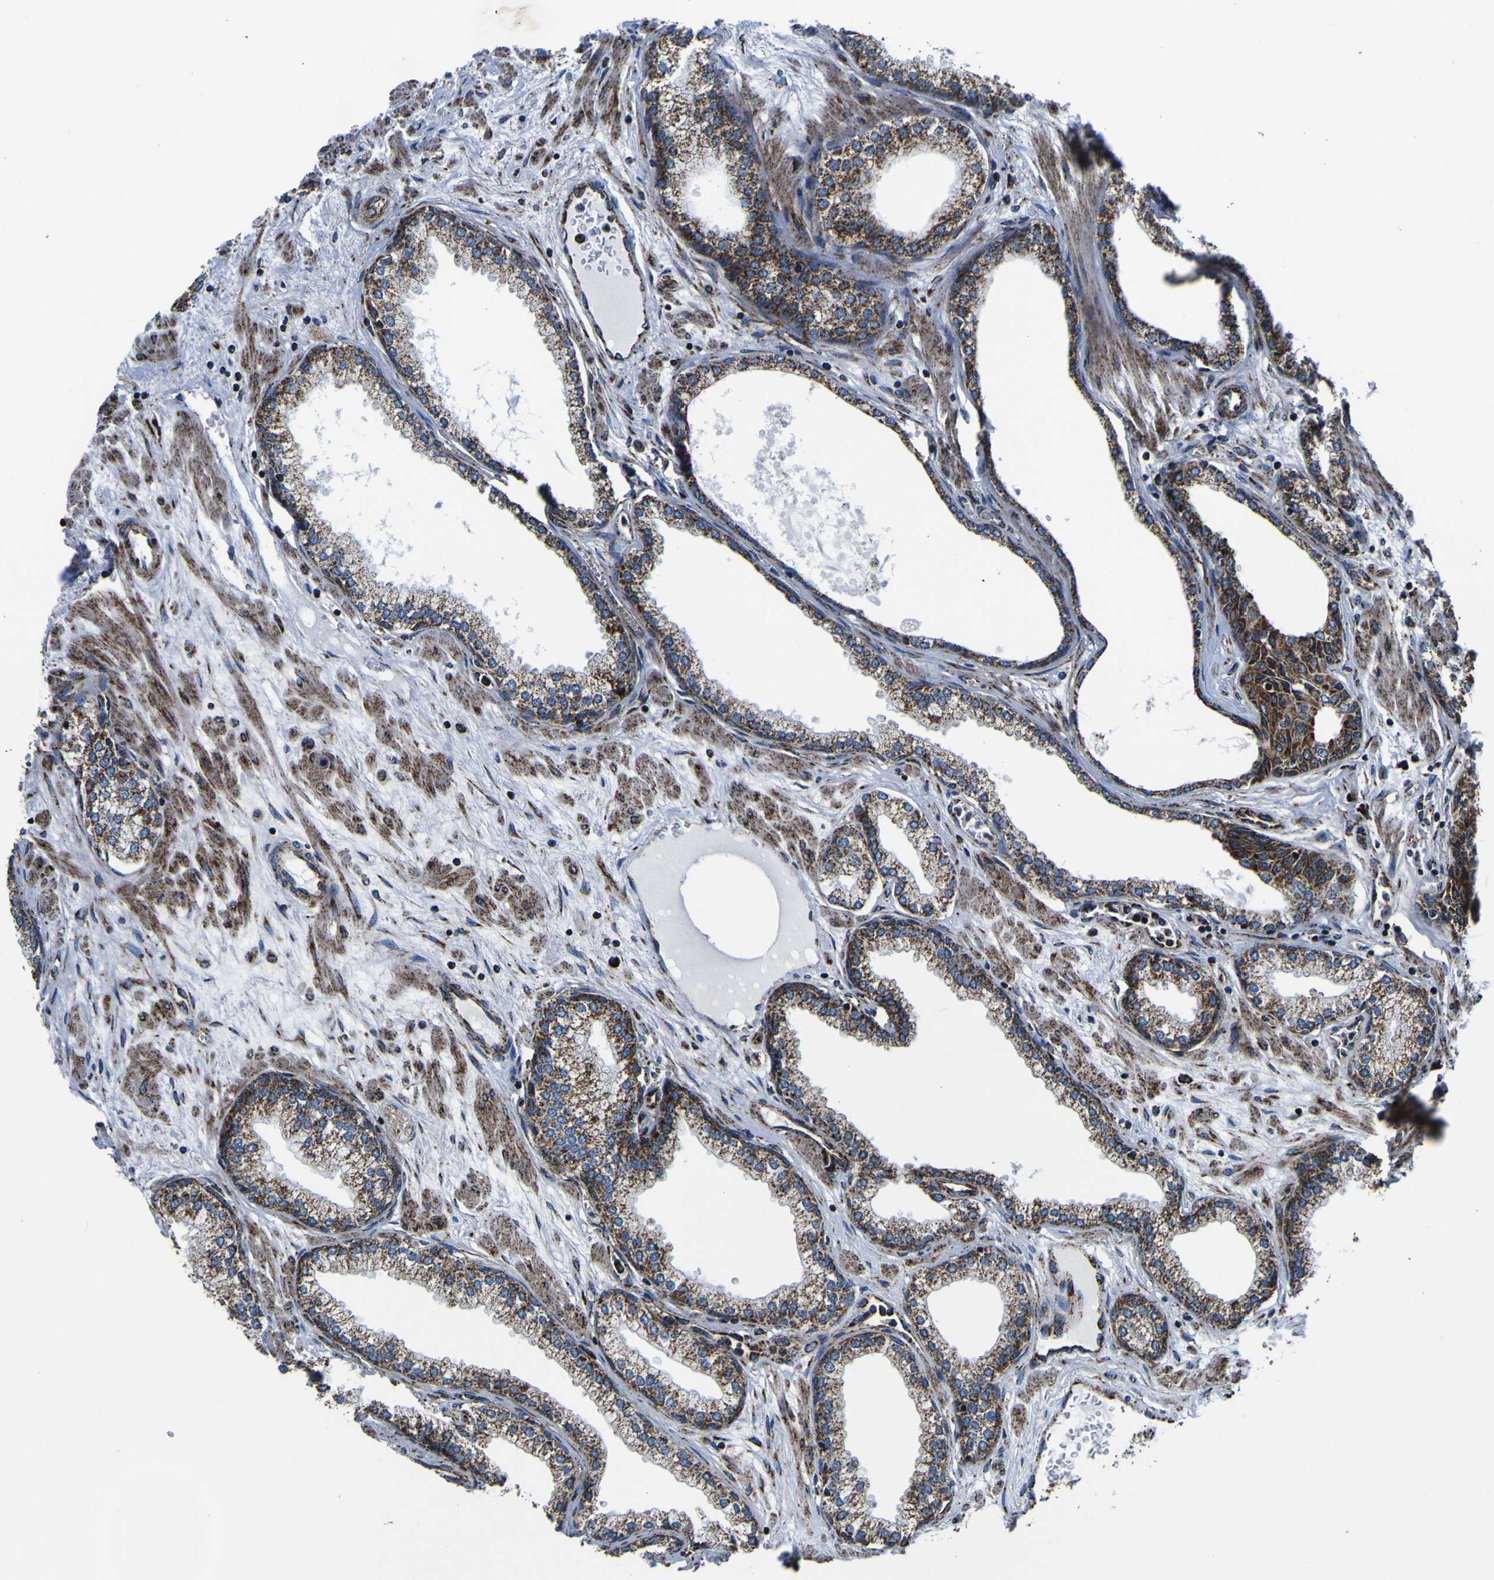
{"staining": {"intensity": "strong", "quantity": ">75%", "location": "cytoplasmic/membranous"}, "tissue": "prostate", "cell_type": "Glandular cells", "image_type": "normal", "snomed": [{"axis": "morphology", "description": "Normal tissue, NOS"}, {"axis": "morphology", "description": "Urothelial carcinoma, Low grade"}, {"axis": "topography", "description": "Urinary bladder"}, {"axis": "topography", "description": "Prostate"}], "caption": "Immunohistochemical staining of normal prostate displays high levels of strong cytoplasmic/membranous expression in about >75% of glandular cells.", "gene": "PTRH2", "patient": {"sex": "male", "age": 60}}